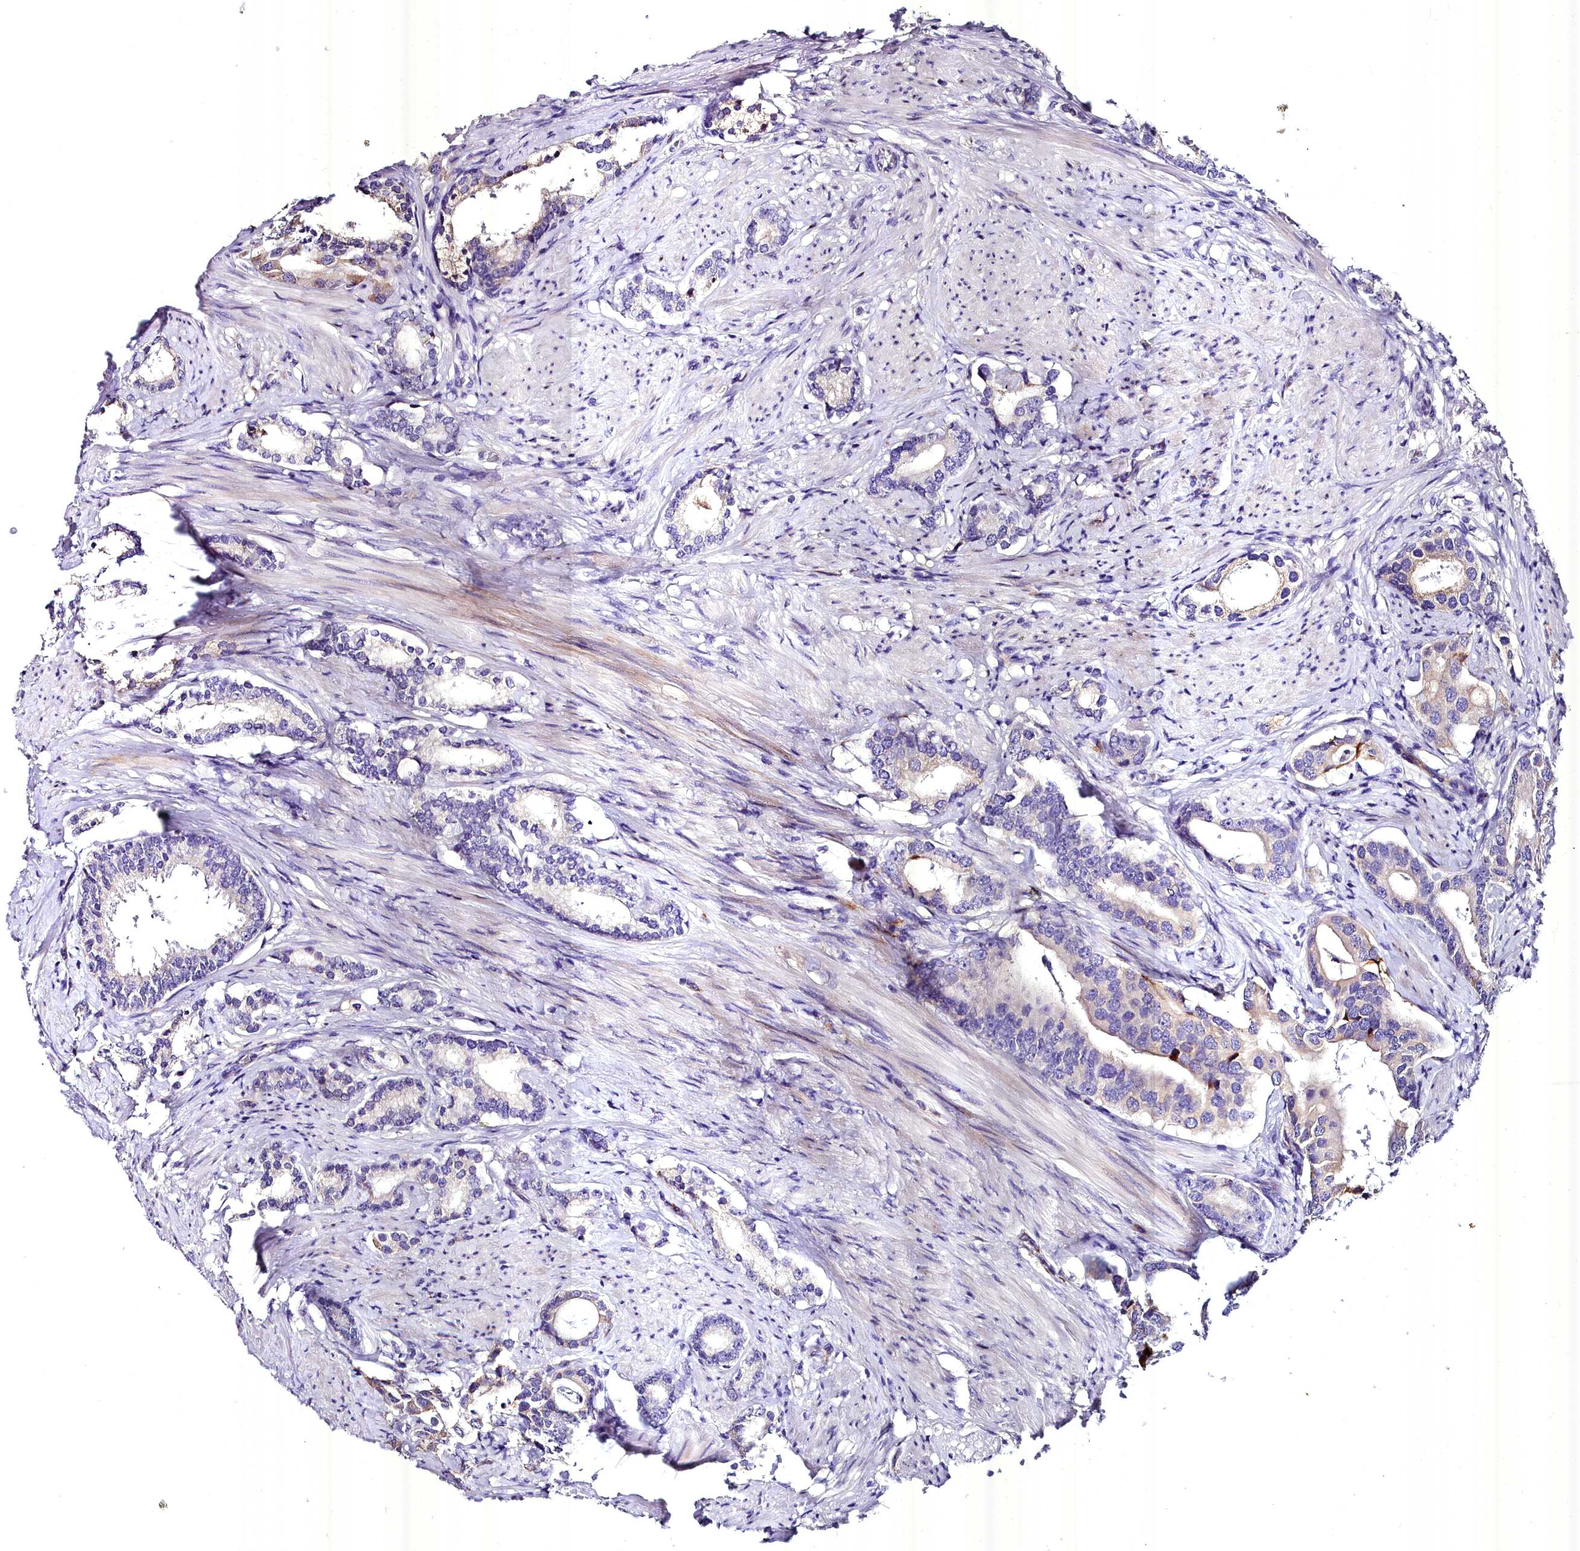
{"staining": {"intensity": "negative", "quantity": "none", "location": "none"}, "tissue": "prostate cancer", "cell_type": "Tumor cells", "image_type": "cancer", "snomed": [{"axis": "morphology", "description": "Adenocarcinoma, Low grade"}, {"axis": "topography", "description": "Prostate"}], "caption": "Tumor cells are negative for brown protein staining in prostate low-grade adenocarcinoma.", "gene": "MS4A18", "patient": {"sex": "male", "age": 71}}